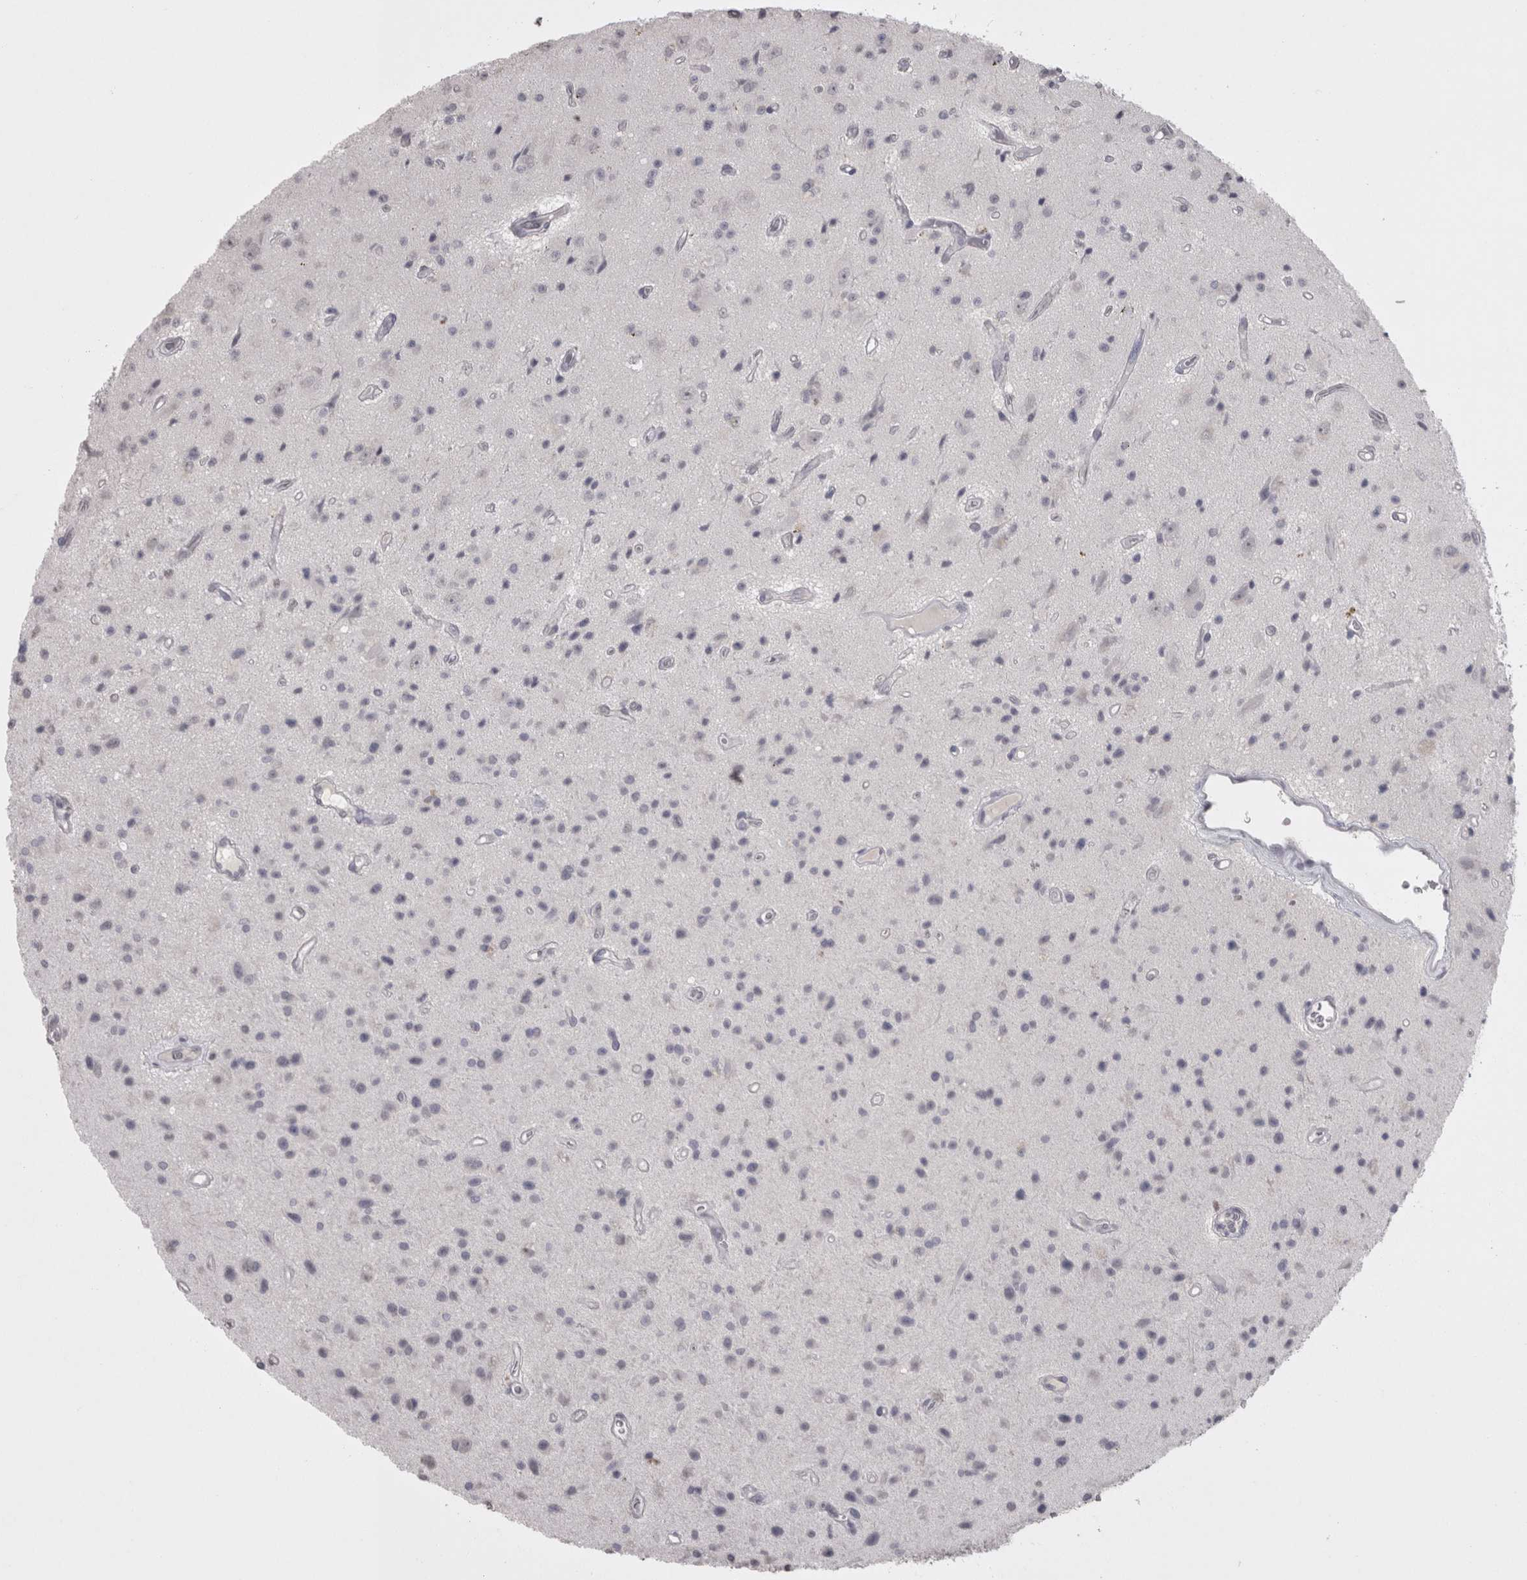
{"staining": {"intensity": "negative", "quantity": "none", "location": "none"}, "tissue": "glioma", "cell_type": "Tumor cells", "image_type": "cancer", "snomed": [{"axis": "morphology", "description": "Glioma, malignant, Low grade"}, {"axis": "topography", "description": "Brain"}], "caption": "Protein analysis of malignant glioma (low-grade) reveals no significant positivity in tumor cells. (Stains: DAB immunohistochemistry (IHC) with hematoxylin counter stain, Microscopy: brightfield microscopy at high magnification).", "gene": "LAX1", "patient": {"sex": "male", "age": 58}}